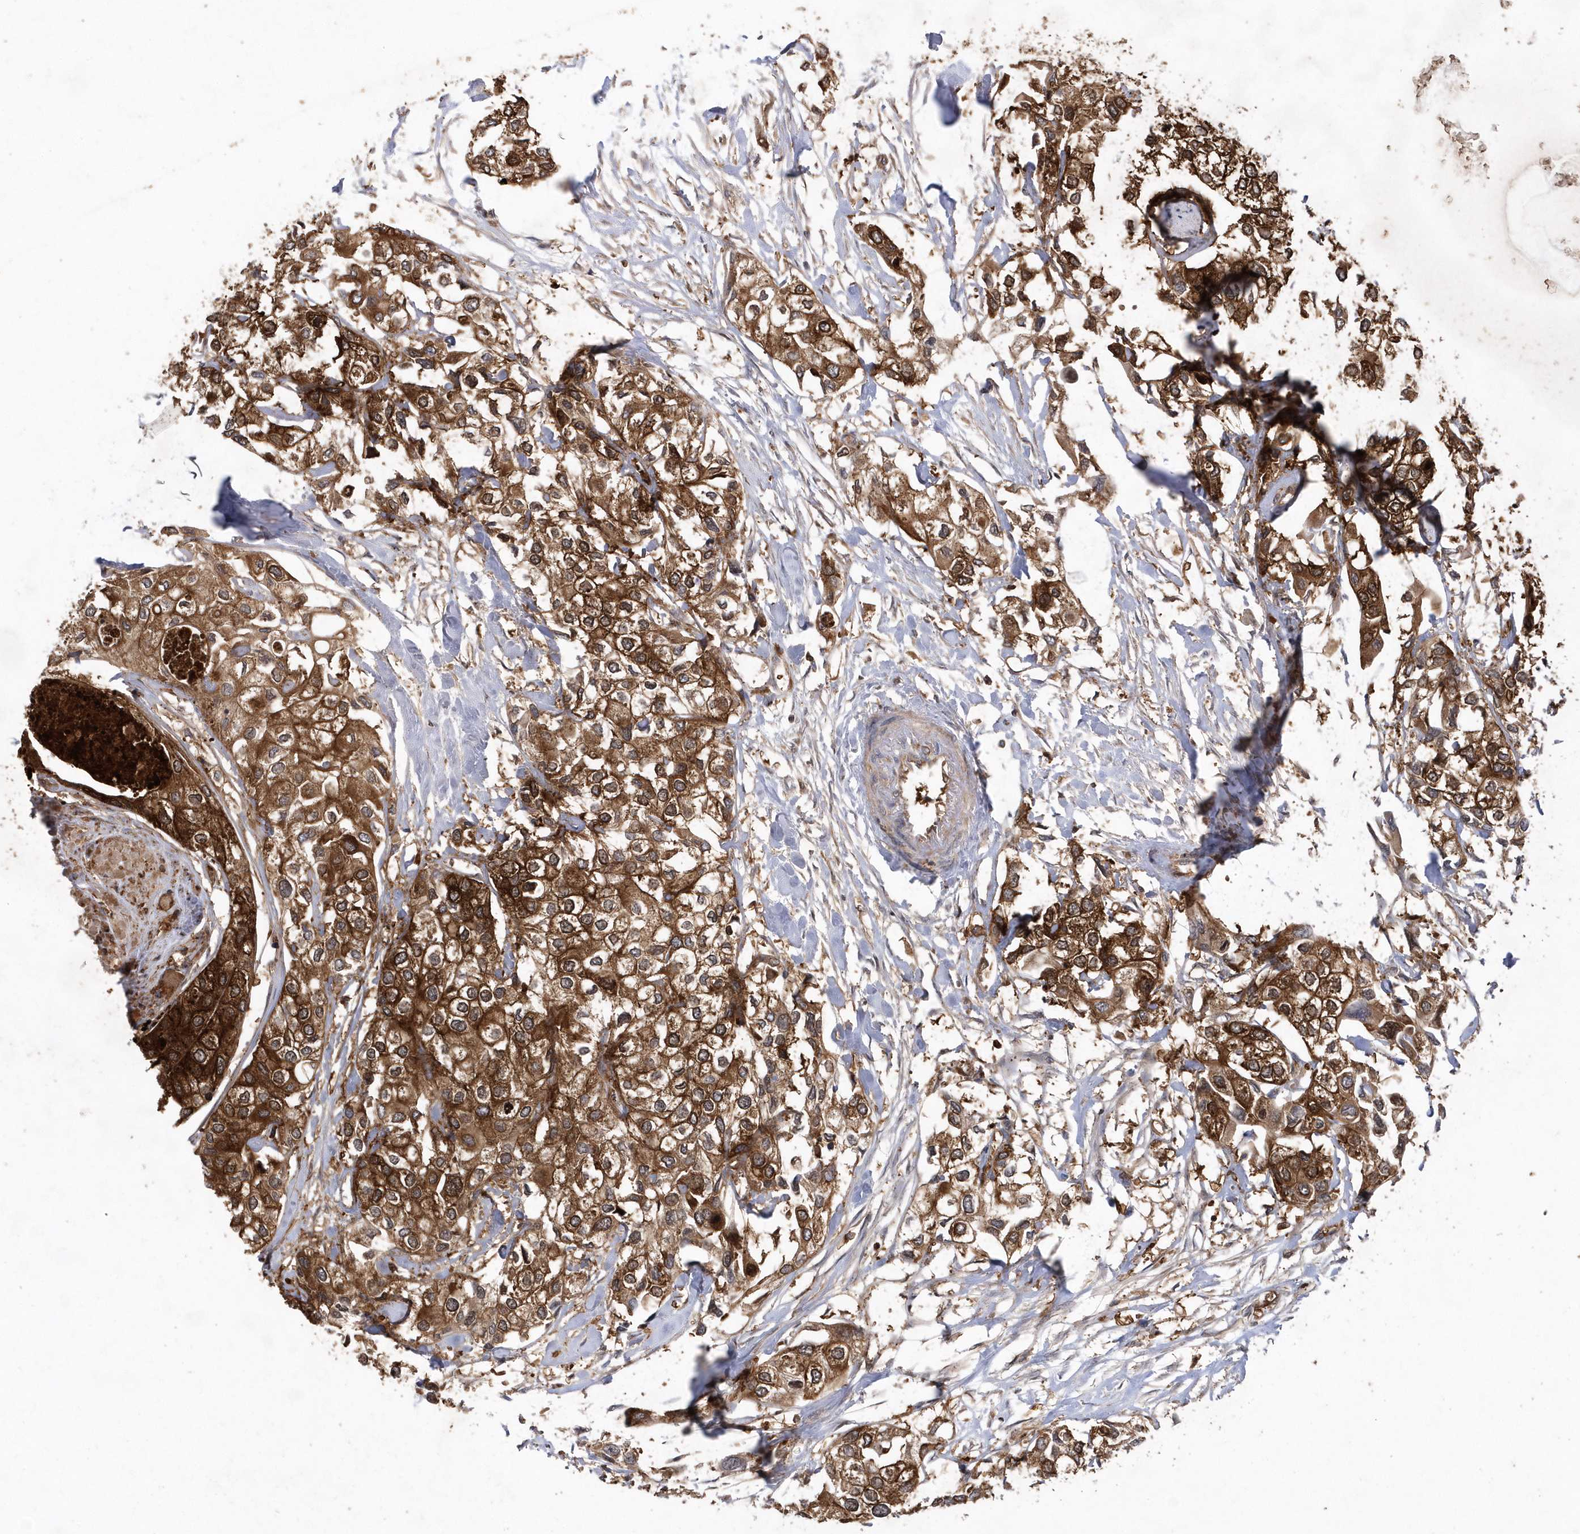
{"staining": {"intensity": "strong", "quantity": ">75%", "location": "cytoplasmic/membranous"}, "tissue": "urothelial cancer", "cell_type": "Tumor cells", "image_type": "cancer", "snomed": [{"axis": "morphology", "description": "Urothelial carcinoma, High grade"}, {"axis": "topography", "description": "Urinary bladder"}], "caption": "A high amount of strong cytoplasmic/membranous staining is identified in about >75% of tumor cells in urothelial carcinoma (high-grade) tissue. (DAB IHC, brown staining for protein, blue staining for nuclei).", "gene": "PAICS", "patient": {"sex": "male", "age": 64}}